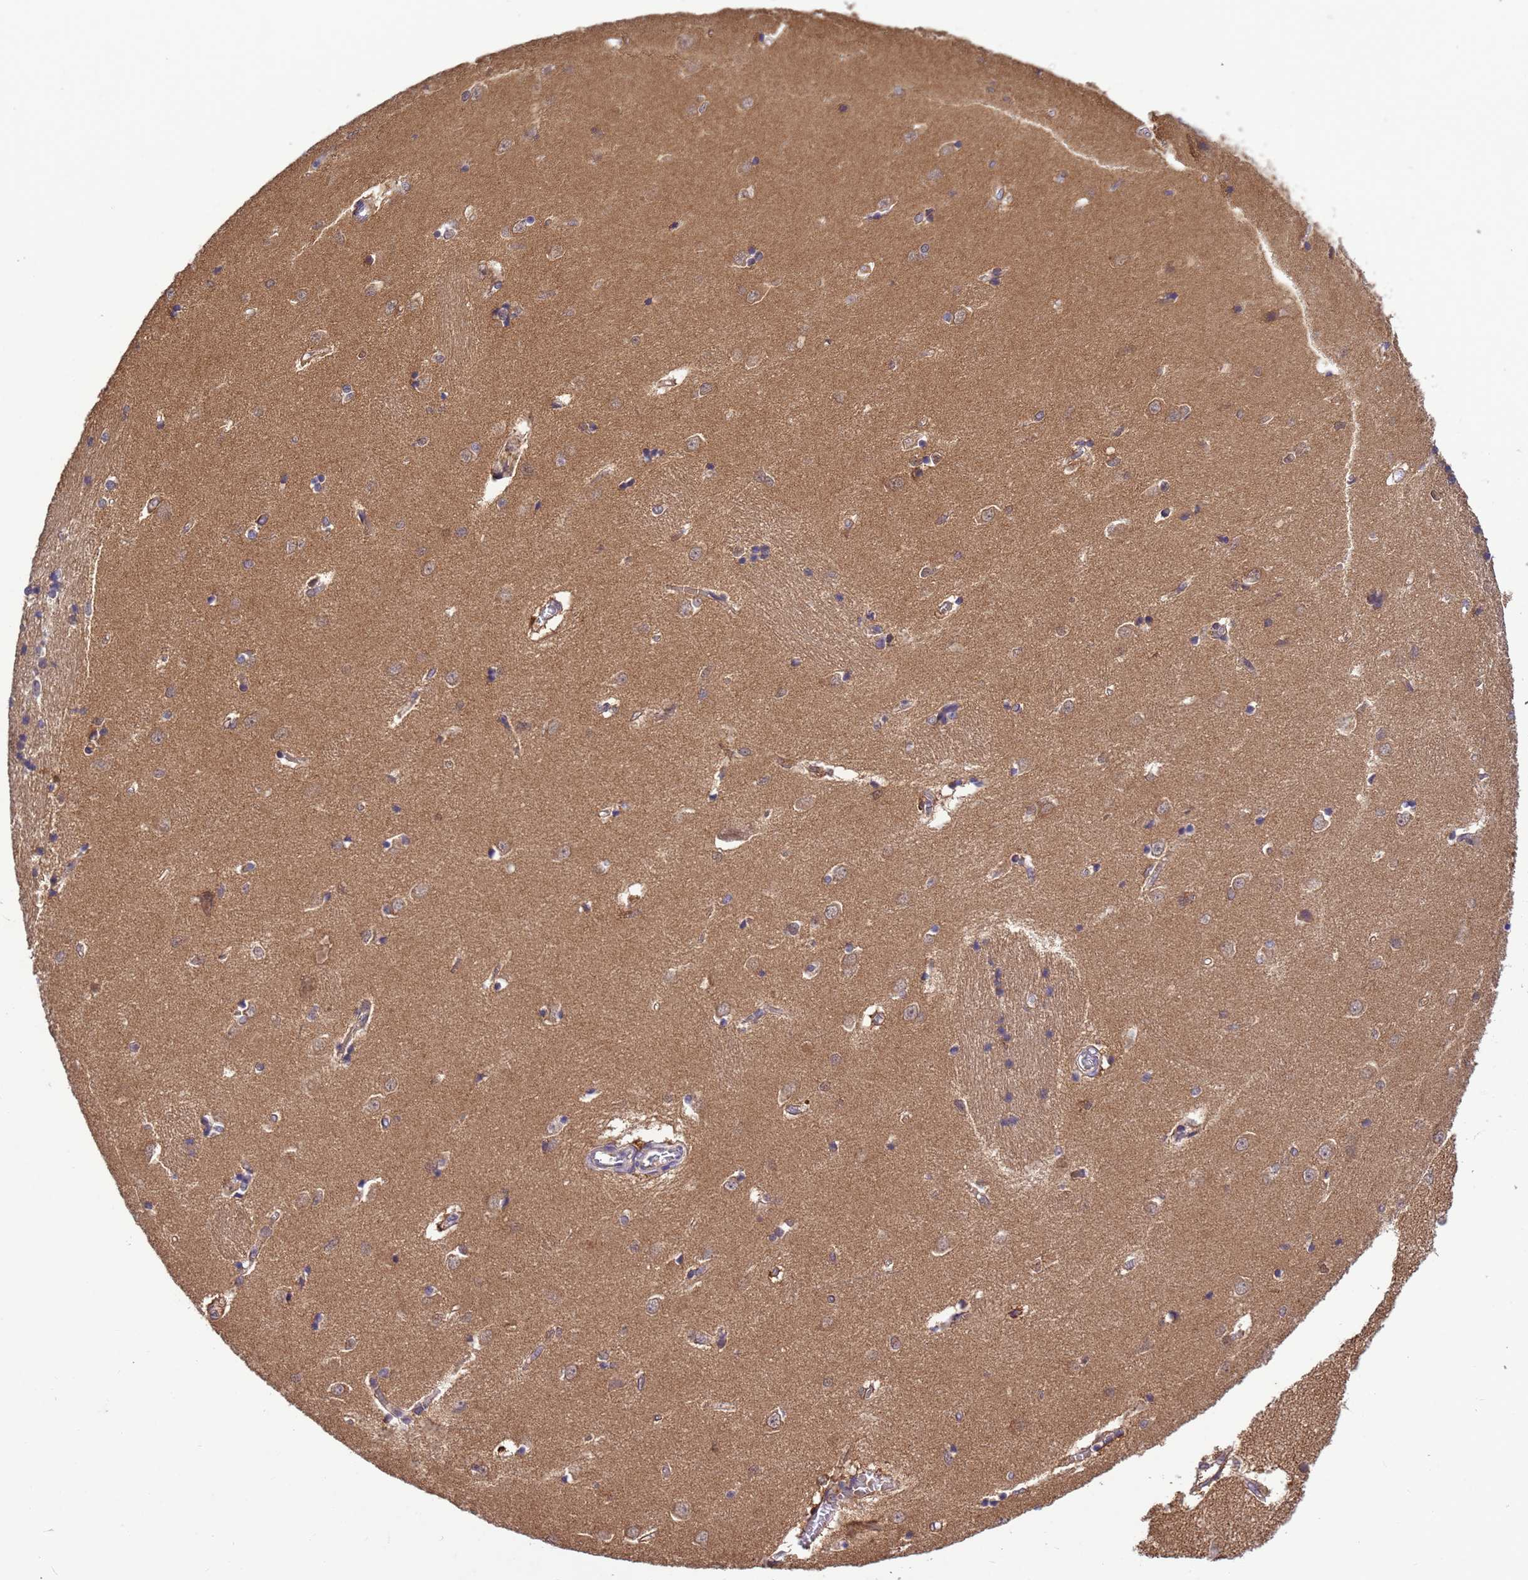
{"staining": {"intensity": "moderate", "quantity": "<25%", "location": "cytoplasmic/membranous"}, "tissue": "caudate", "cell_type": "Glial cells", "image_type": "normal", "snomed": [{"axis": "morphology", "description": "Normal tissue, NOS"}, {"axis": "topography", "description": "Lateral ventricle wall"}], "caption": "Immunohistochemistry (IHC) (DAB (3,3'-diaminobenzidine)) staining of benign caudate shows moderate cytoplasmic/membranous protein staining in approximately <25% of glial cells.", "gene": "NPEPPS", "patient": {"sex": "male", "age": 37}}